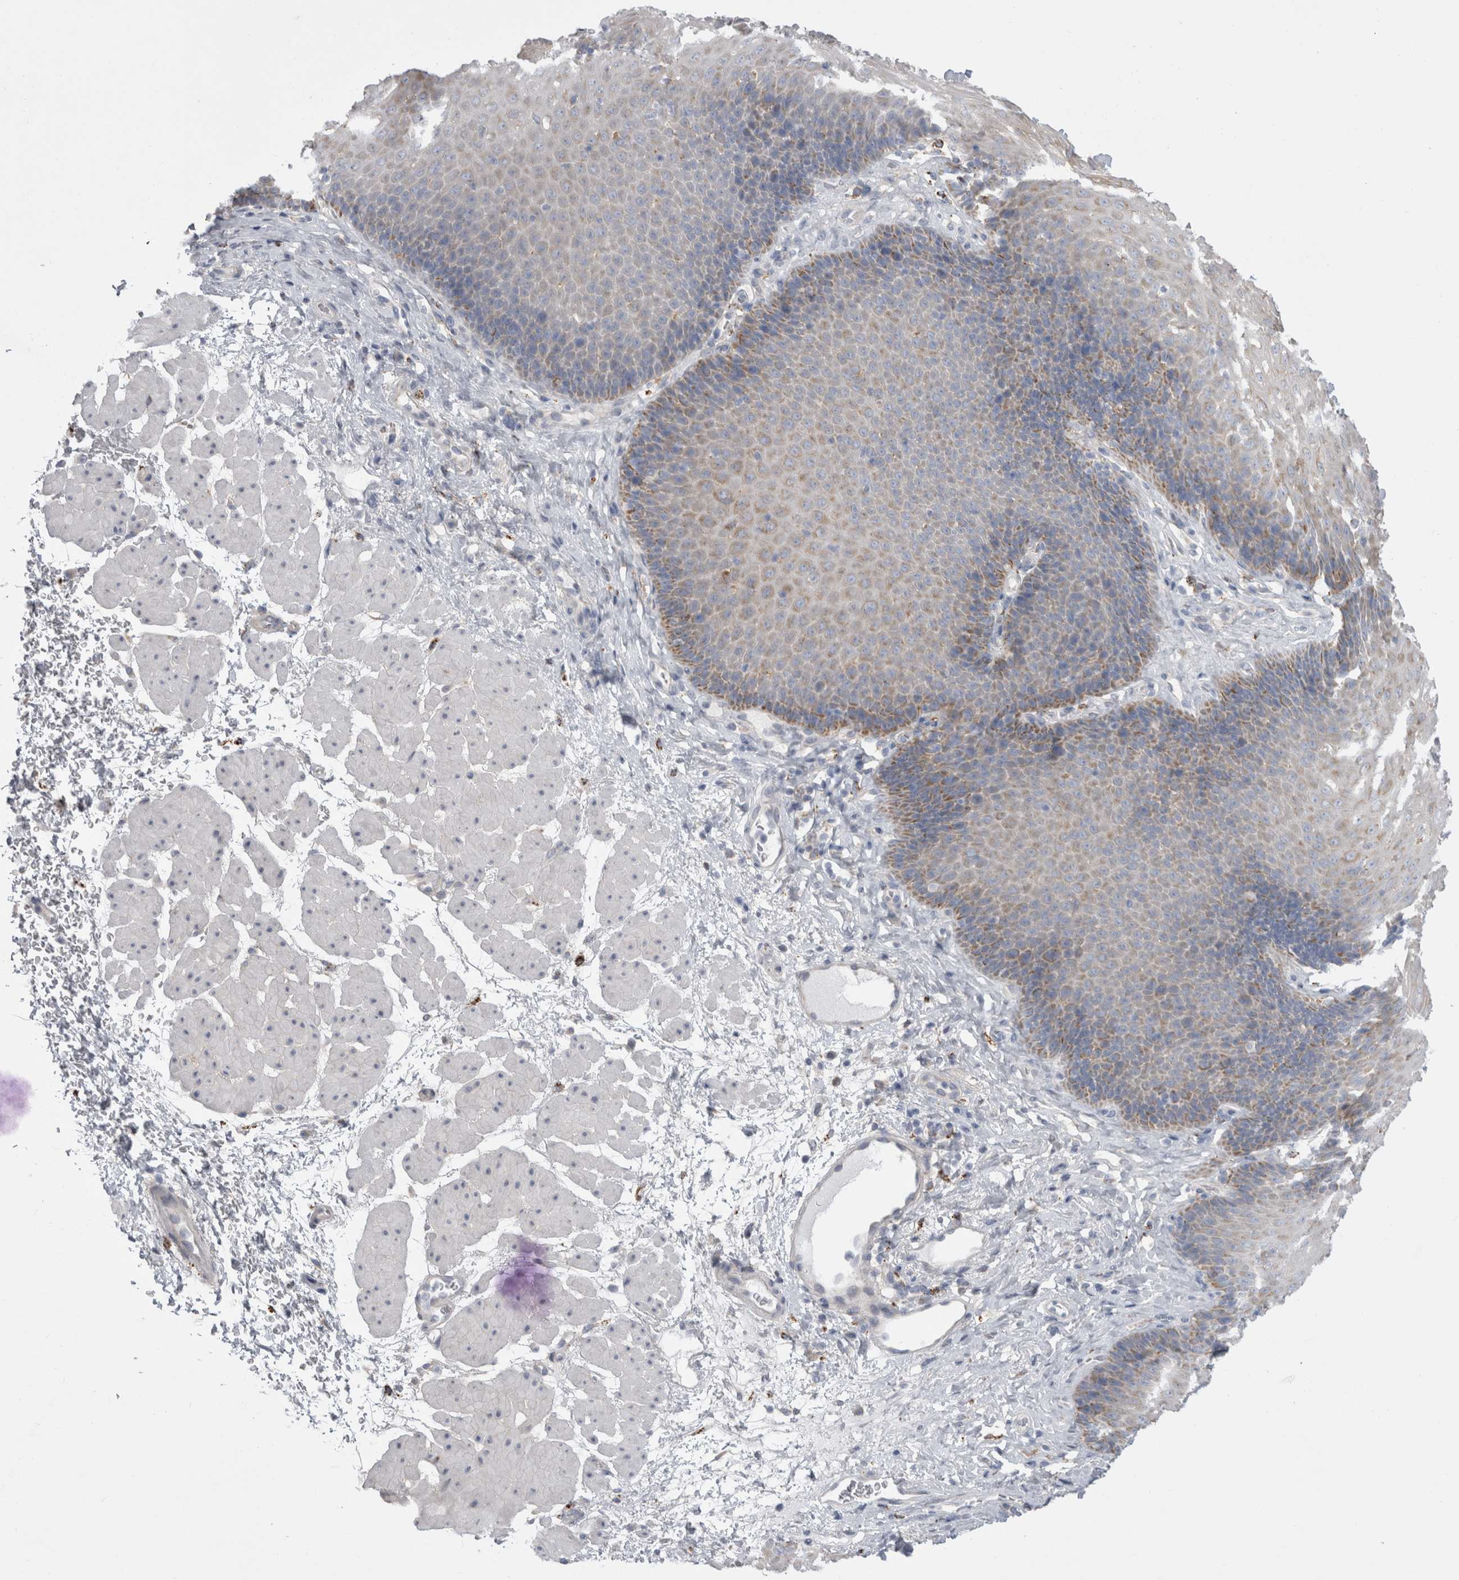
{"staining": {"intensity": "weak", "quantity": "<25%", "location": "cytoplasmic/membranous"}, "tissue": "esophagus", "cell_type": "Squamous epithelial cells", "image_type": "normal", "snomed": [{"axis": "morphology", "description": "Normal tissue, NOS"}, {"axis": "topography", "description": "Esophagus"}], "caption": "This is an immunohistochemistry histopathology image of unremarkable esophagus. There is no staining in squamous epithelial cells.", "gene": "GATM", "patient": {"sex": "female", "age": 66}}